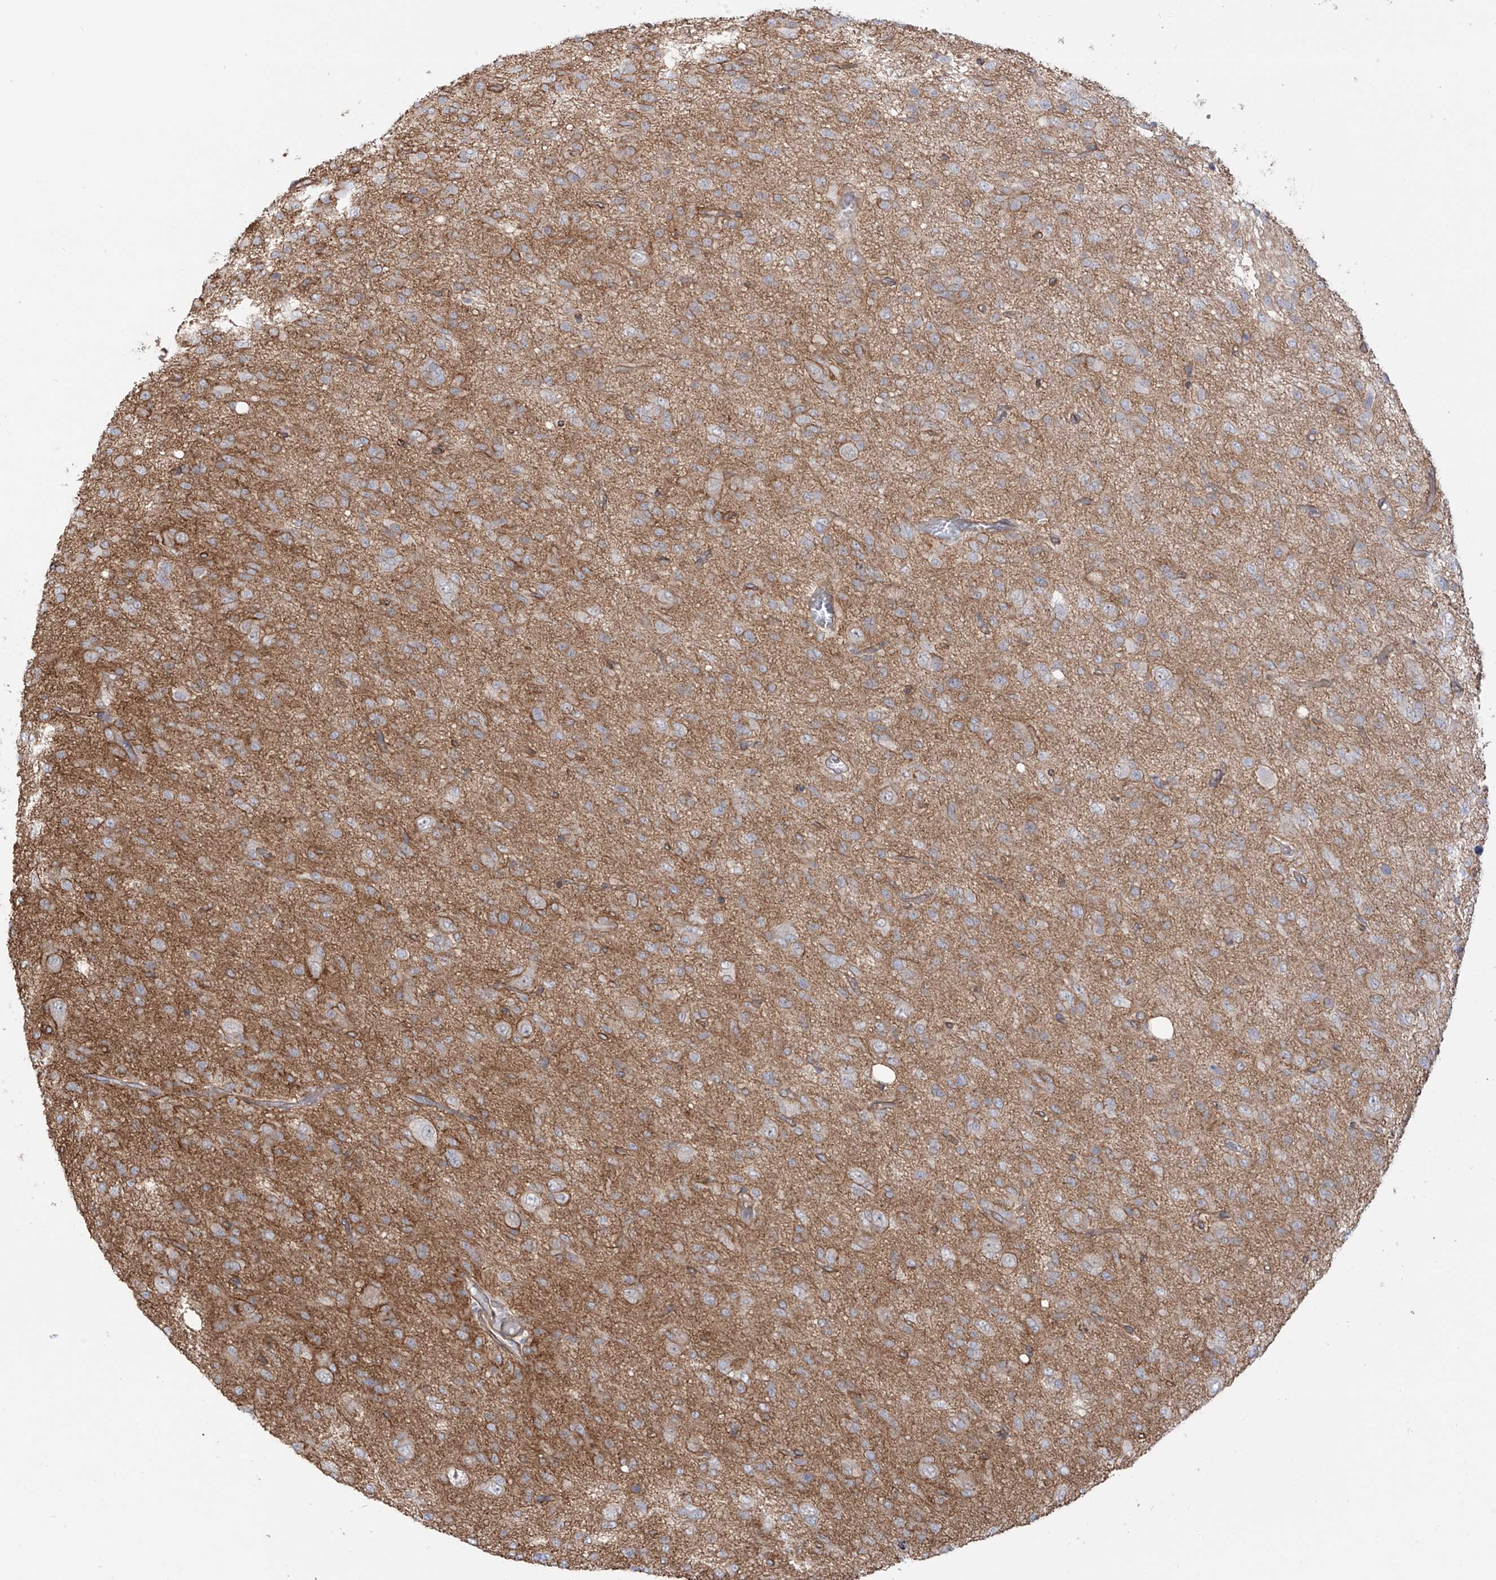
{"staining": {"intensity": "negative", "quantity": "none", "location": "none"}, "tissue": "glioma", "cell_type": "Tumor cells", "image_type": "cancer", "snomed": [{"axis": "morphology", "description": "Glioma, malignant, High grade"}, {"axis": "topography", "description": "Brain"}], "caption": "DAB immunohistochemical staining of human malignant glioma (high-grade) displays no significant expression in tumor cells. Nuclei are stained in blue.", "gene": "ZNF180", "patient": {"sex": "female", "age": 59}}